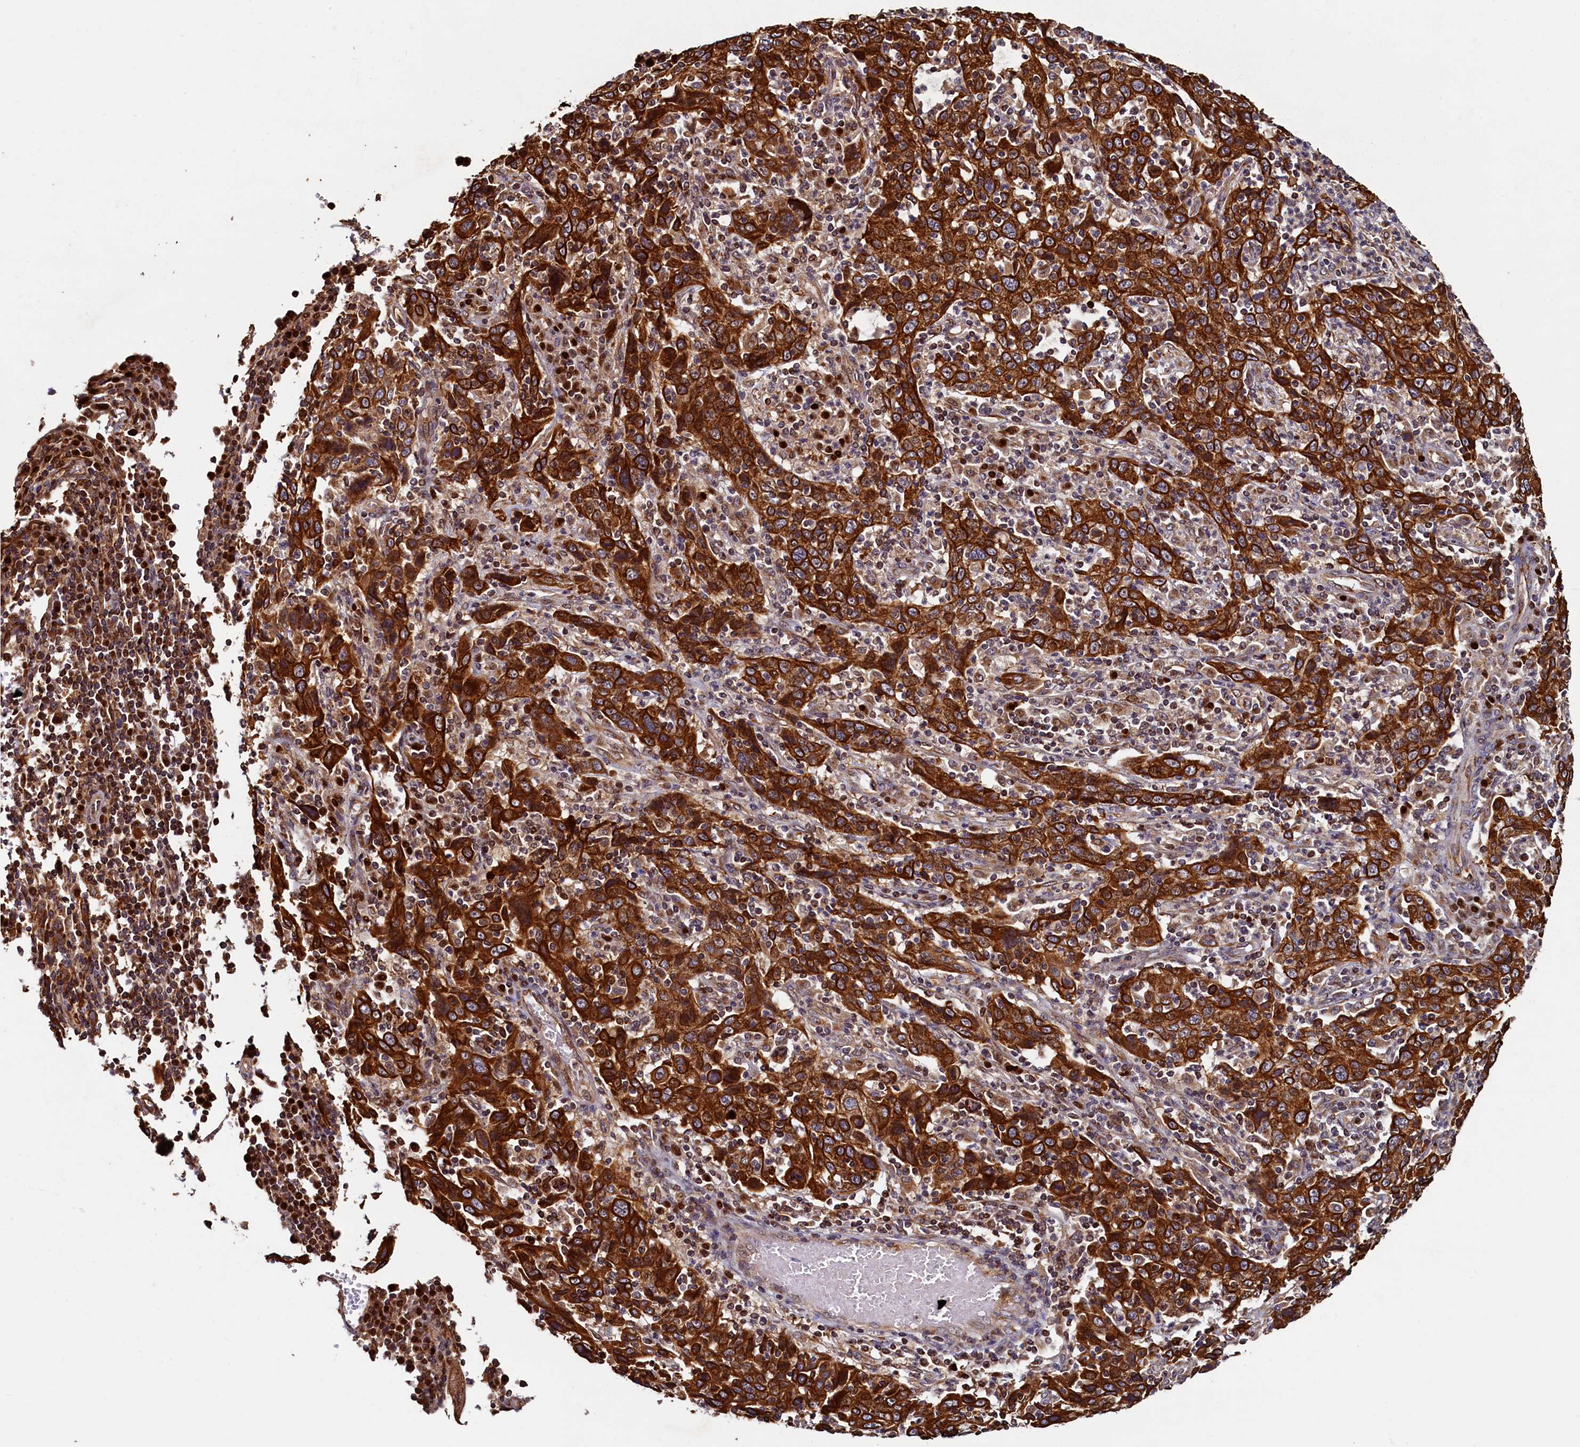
{"staining": {"intensity": "strong", "quantity": ">75%", "location": "cytoplasmic/membranous"}, "tissue": "cervical cancer", "cell_type": "Tumor cells", "image_type": "cancer", "snomed": [{"axis": "morphology", "description": "Squamous cell carcinoma, NOS"}, {"axis": "topography", "description": "Cervix"}], "caption": "Cervical cancer stained for a protein demonstrates strong cytoplasmic/membranous positivity in tumor cells.", "gene": "NCKAP5L", "patient": {"sex": "female", "age": 46}}